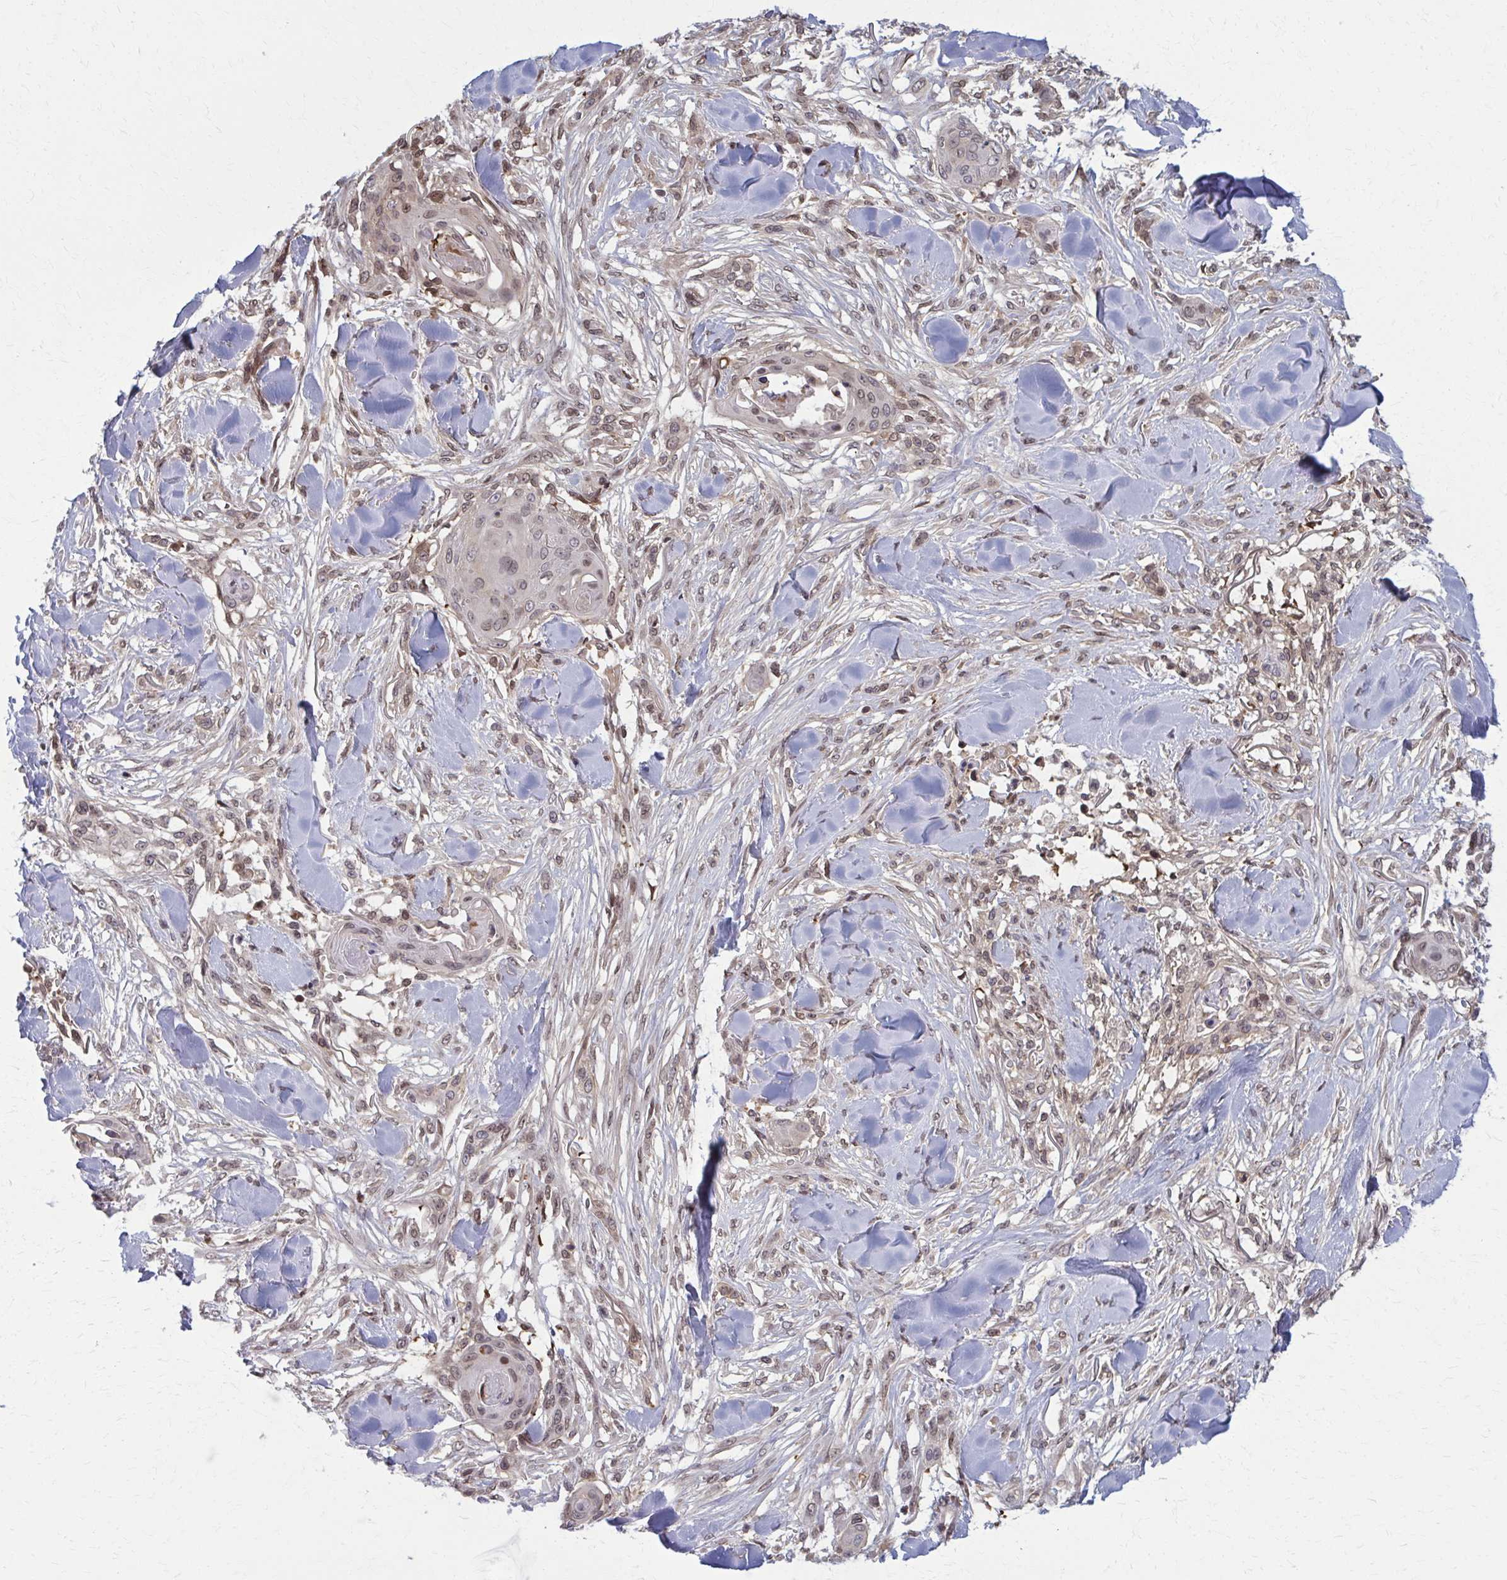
{"staining": {"intensity": "moderate", "quantity": "<25%", "location": "nuclear"}, "tissue": "skin cancer", "cell_type": "Tumor cells", "image_type": "cancer", "snomed": [{"axis": "morphology", "description": "Squamous cell carcinoma, NOS"}, {"axis": "topography", "description": "Skin"}], "caption": "Immunohistochemistry of skin cancer reveals low levels of moderate nuclear expression in approximately <25% of tumor cells.", "gene": "MDH1", "patient": {"sex": "female", "age": 59}}